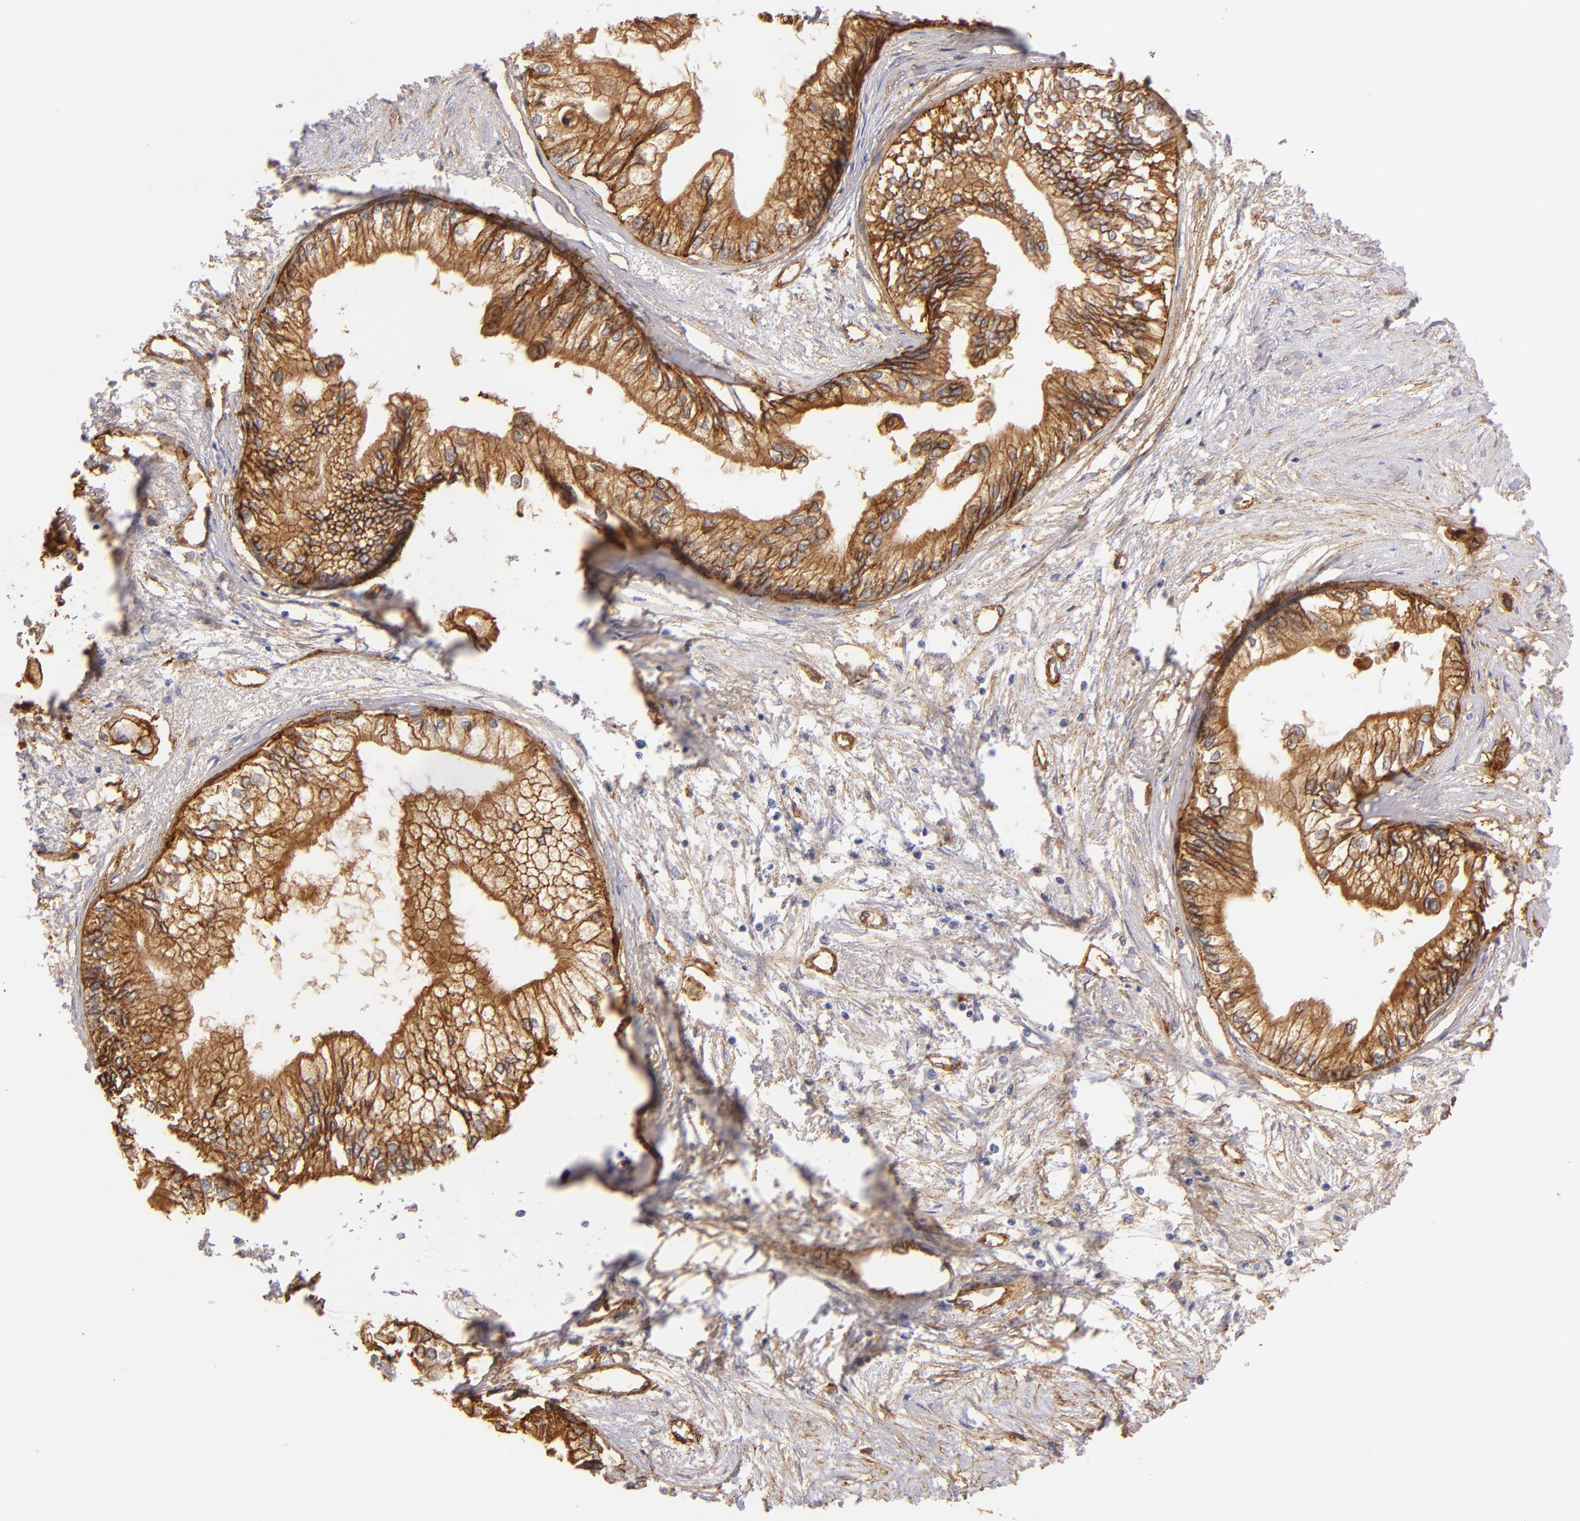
{"staining": {"intensity": "strong", "quantity": ">75%", "location": "cytoplasmic/membranous"}, "tissue": "pancreatic cancer", "cell_type": "Tumor cells", "image_type": "cancer", "snomed": [{"axis": "morphology", "description": "Adenocarcinoma, NOS"}, {"axis": "topography", "description": "Pancreas"}], "caption": "This image shows IHC staining of adenocarcinoma (pancreatic), with high strong cytoplasmic/membranous expression in about >75% of tumor cells.", "gene": "CD151", "patient": {"sex": "male", "age": 79}}